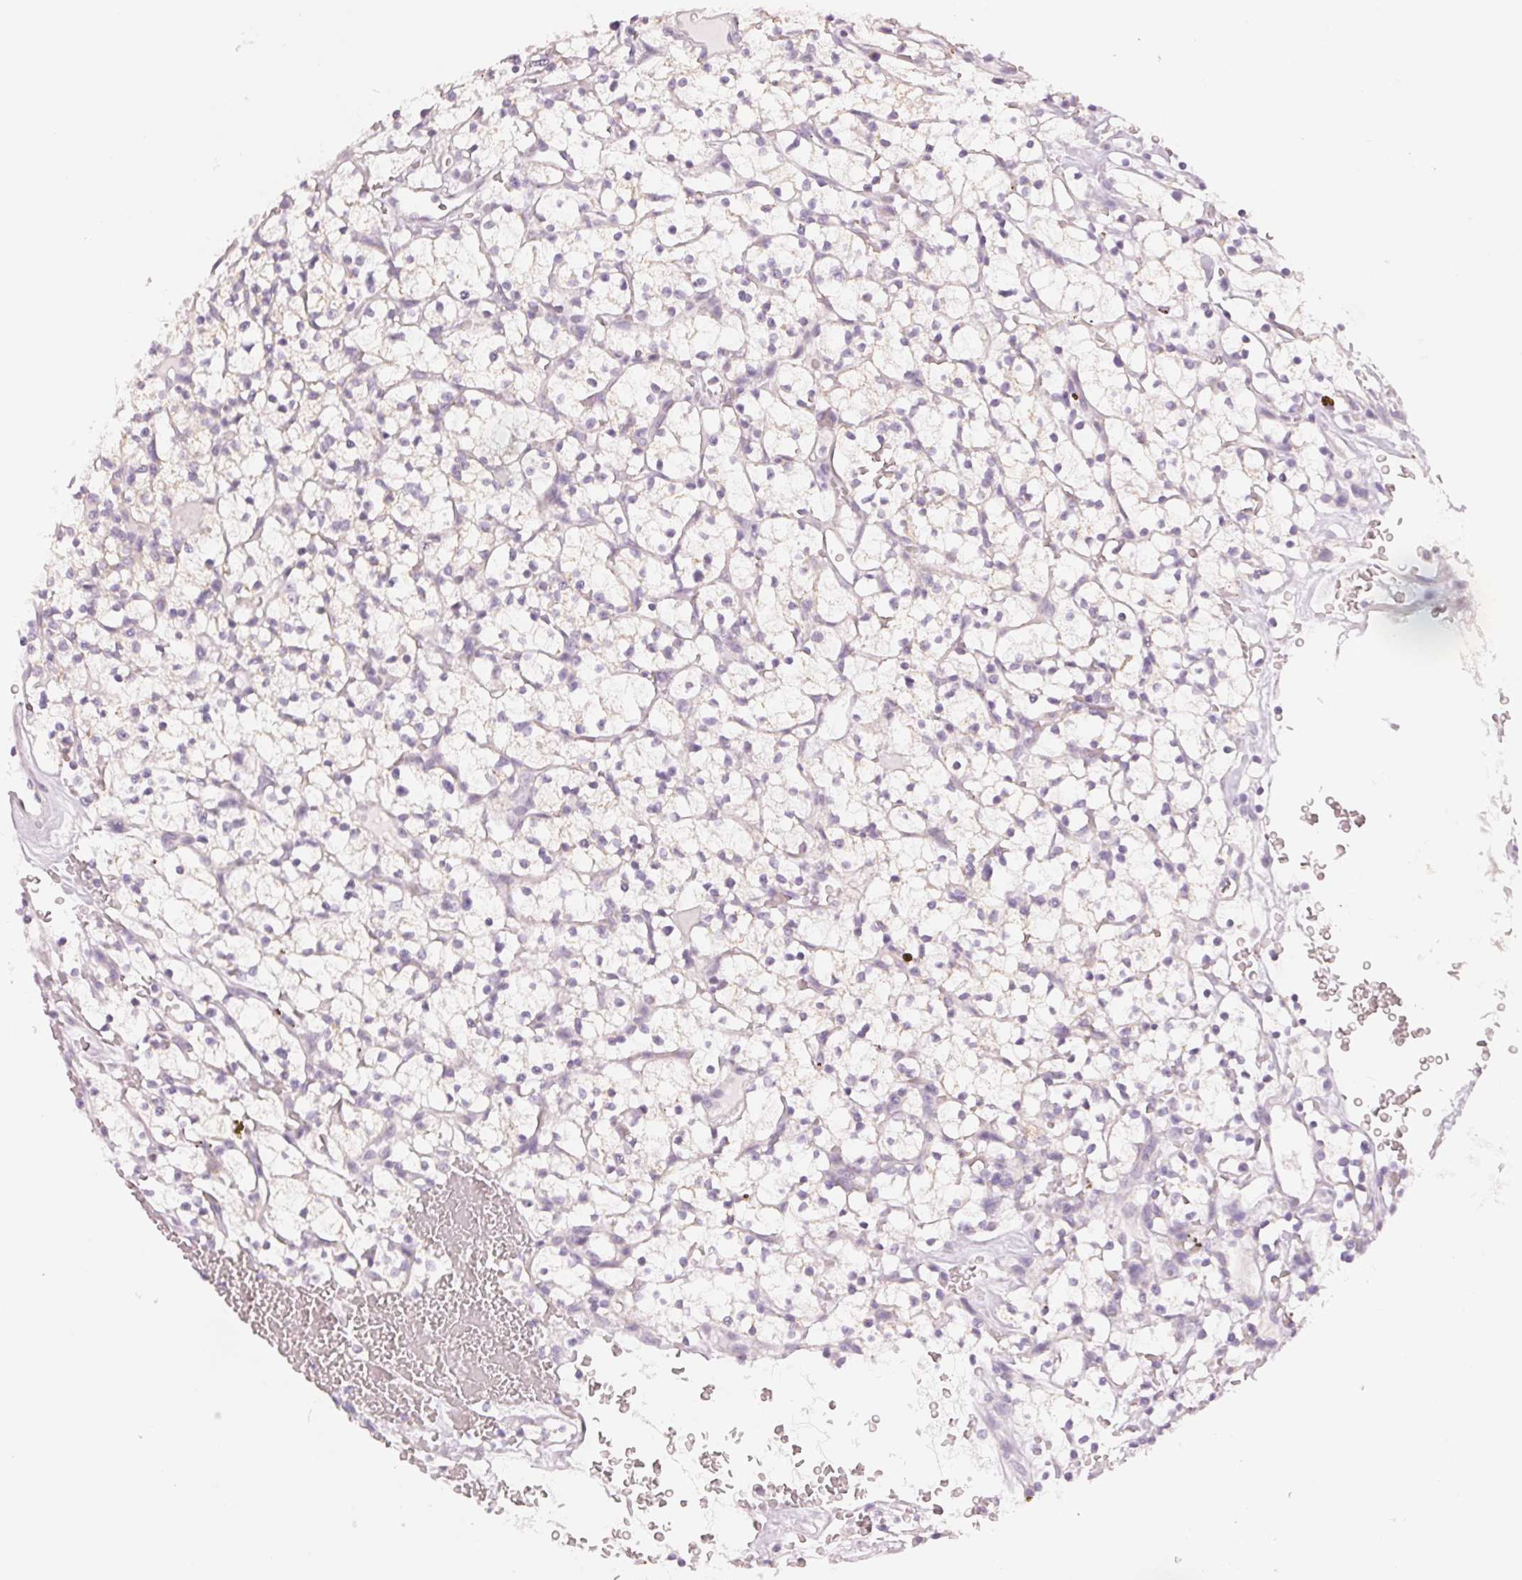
{"staining": {"intensity": "negative", "quantity": "none", "location": "none"}, "tissue": "renal cancer", "cell_type": "Tumor cells", "image_type": "cancer", "snomed": [{"axis": "morphology", "description": "Adenocarcinoma, NOS"}, {"axis": "topography", "description": "Kidney"}], "caption": "This is an IHC photomicrograph of adenocarcinoma (renal). There is no staining in tumor cells.", "gene": "HOXB13", "patient": {"sex": "female", "age": 64}}